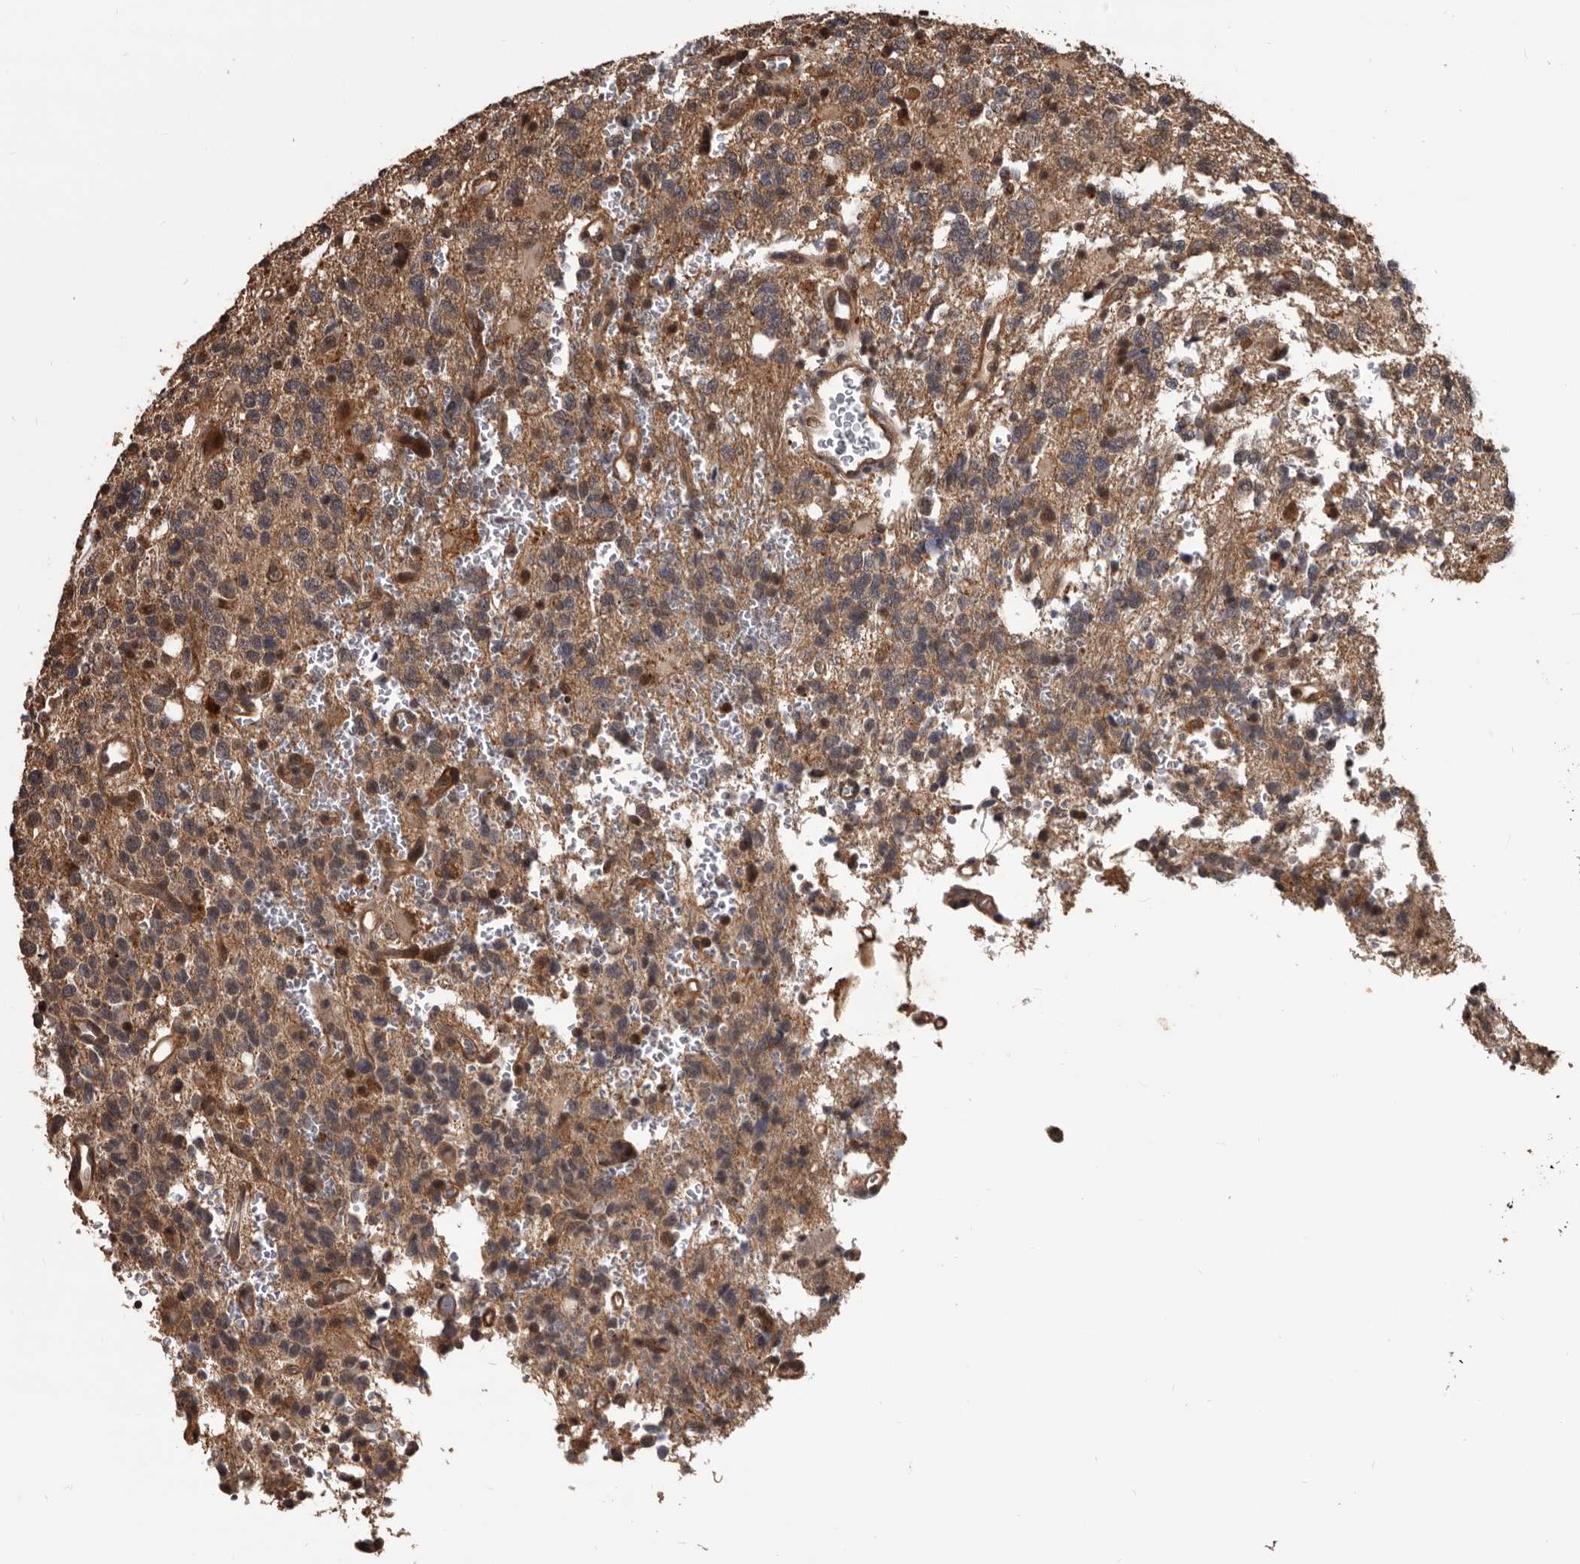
{"staining": {"intensity": "weak", "quantity": ">75%", "location": "cytoplasmic/membranous,nuclear"}, "tissue": "glioma", "cell_type": "Tumor cells", "image_type": "cancer", "snomed": [{"axis": "morphology", "description": "Glioma, malignant, High grade"}, {"axis": "topography", "description": "Brain"}], "caption": "Protein staining by immunohistochemistry (IHC) reveals weak cytoplasmic/membranous and nuclear staining in approximately >75% of tumor cells in glioma.", "gene": "AHR", "patient": {"sex": "female", "age": 62}}